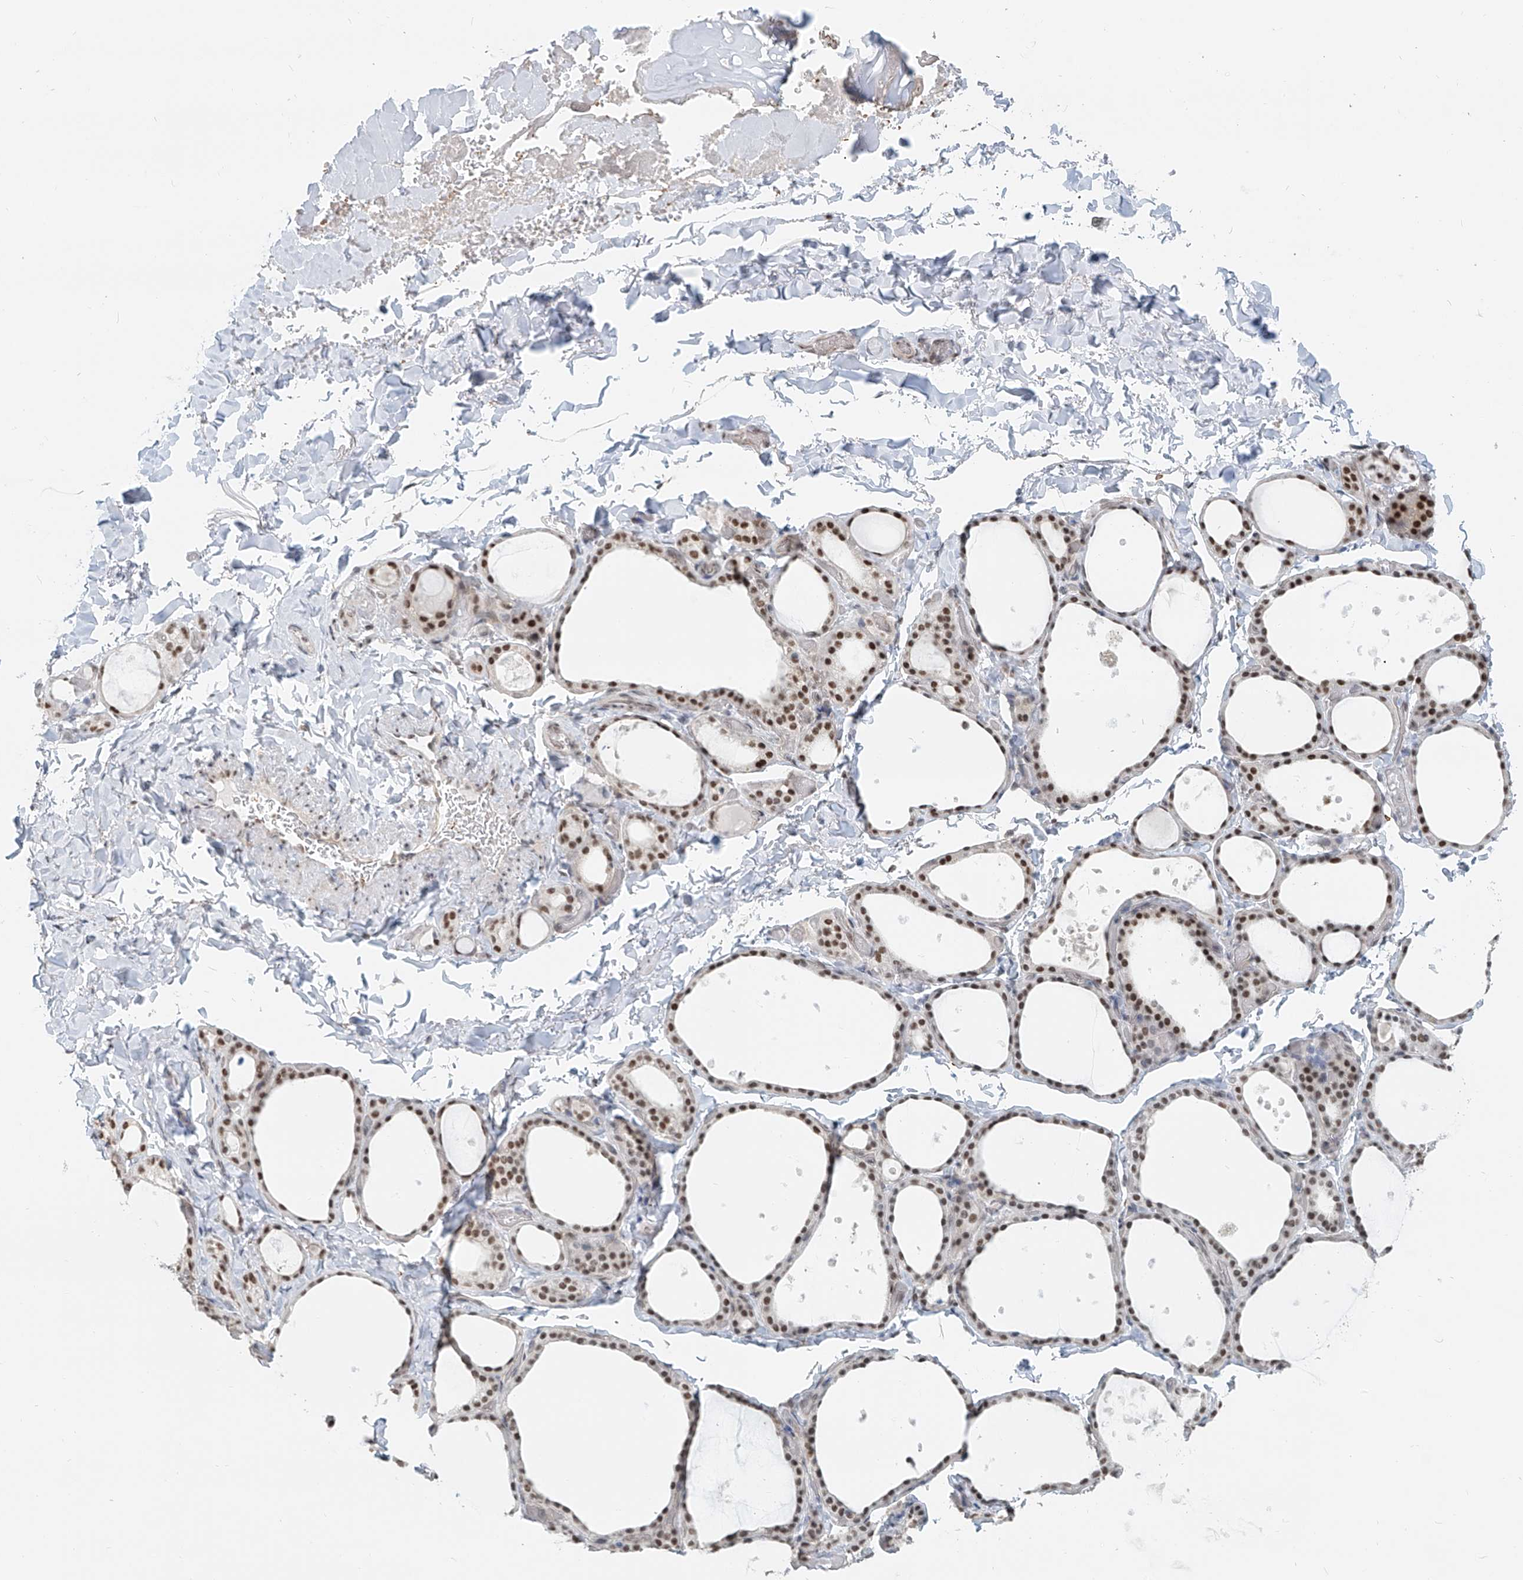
{"staining": {"intensity": "moderate", "quantity": ">75%", "location": "nuclear"}, "tissue": "thyroid gland", "cell_type": "Glandular cells", "image_type": "normal", "snomed": [{"axis": "morphology", "description": "Normal tissue, NOS"}, {"axis": "topography", "description": "Thyroid gland"}], "caption": "Glandular cells exhibit medium levels of moderate nuclear staining in approximately >75% of cells in normal human thyroid gland.", "gene": "SASH1", "patient": {"sex": "female", "age": 44}}